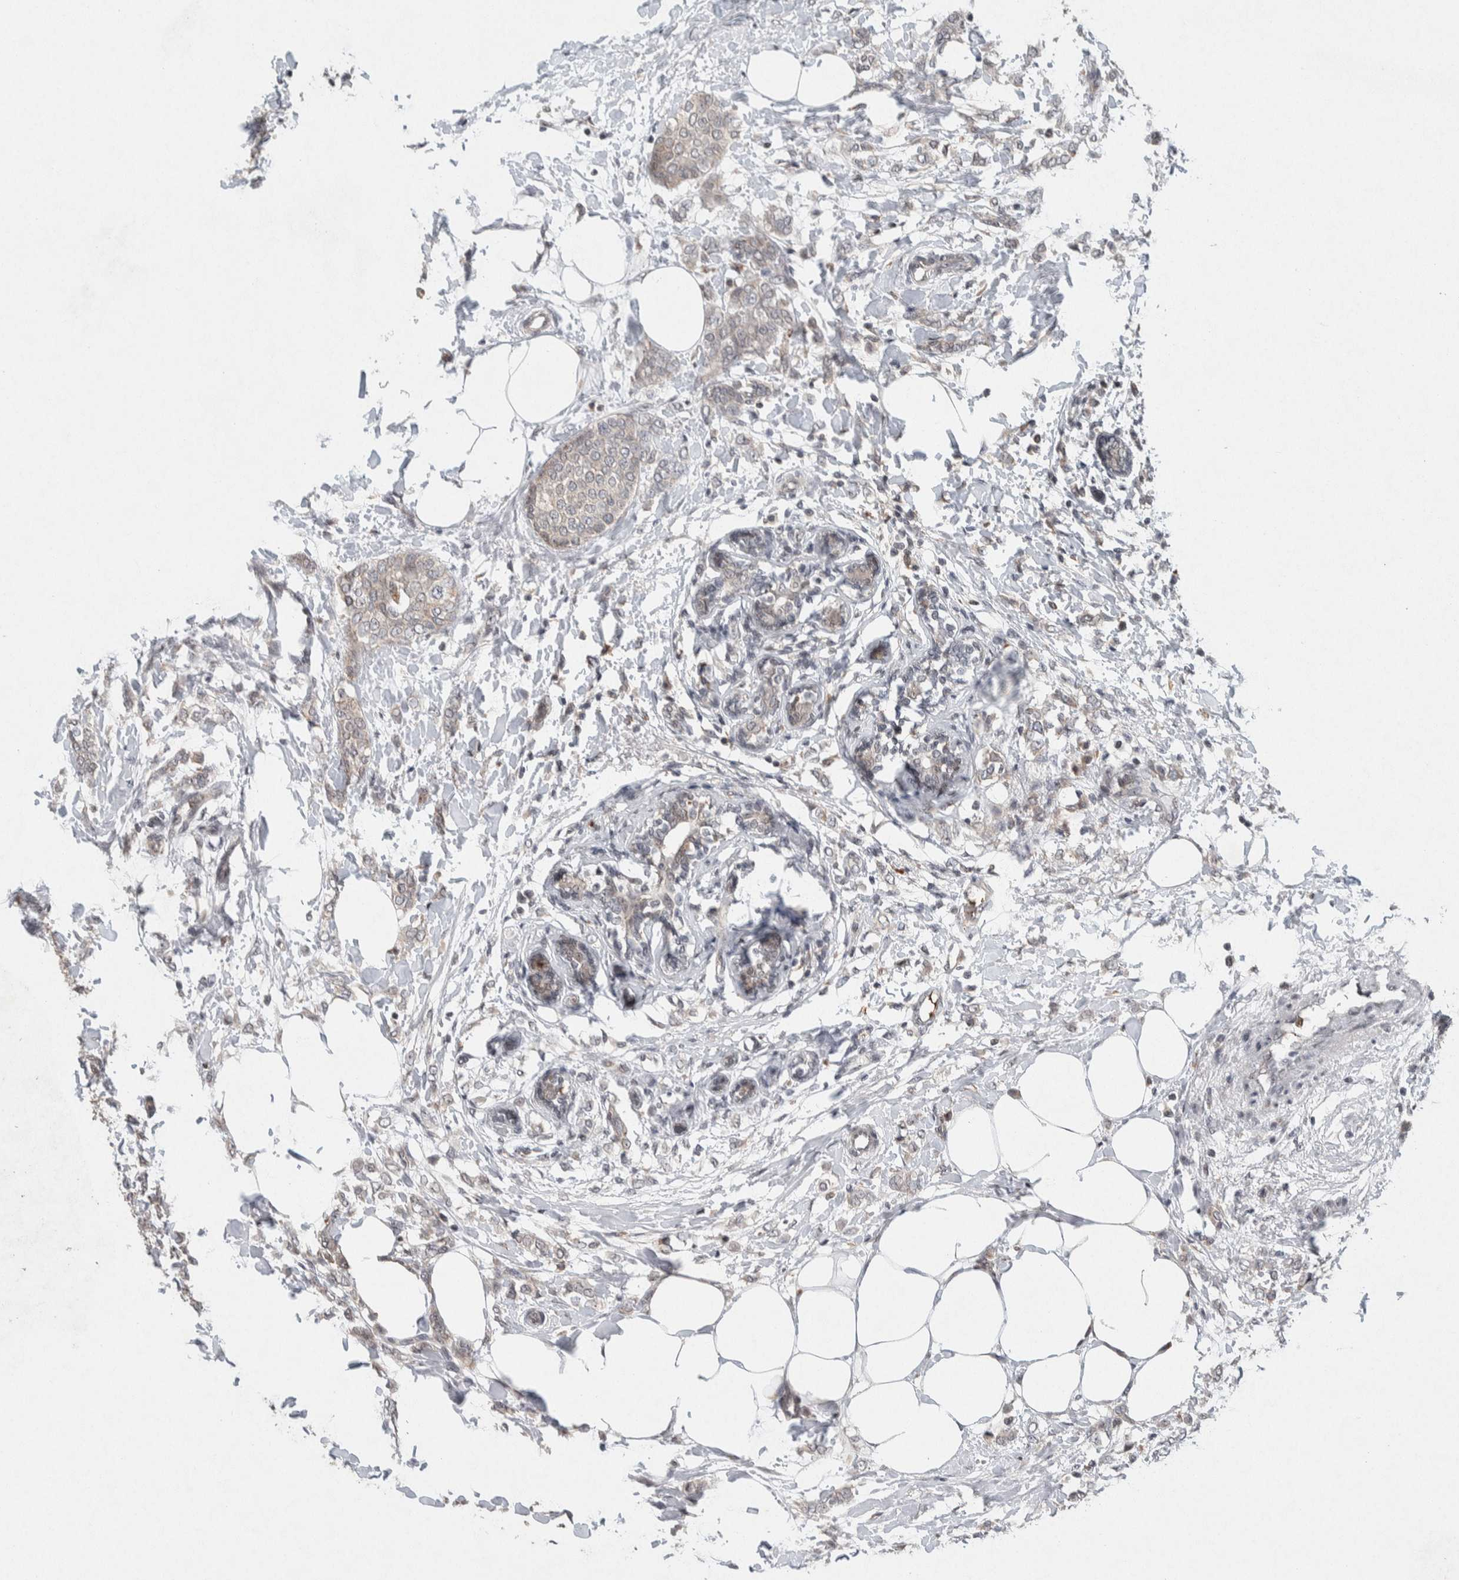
{"staining": {"intensity": "weak", "quantity": "<25%", "location": "cytoplasmic/membranous"}, "tissue": "breast cancer", "cell_type": "Tumor cells", "image_type": "cancer", "snomed": [{"axis": "morphology", "description": "Lobular carcinoma, in situ"}, {"axis": "morphology", "description": "Lobular carcinoma"}, {"axis": "topography", "description": "Breast"}], "caption": "An immunohistochemistry (IHC) histopathology image of breast lobular carcinoma in situ is shown. There is no staining in tumor cells of breast lobular carcinoma in situ.", "gene": "KCNK1", "patient": {"sex": "female", "age": 41}}